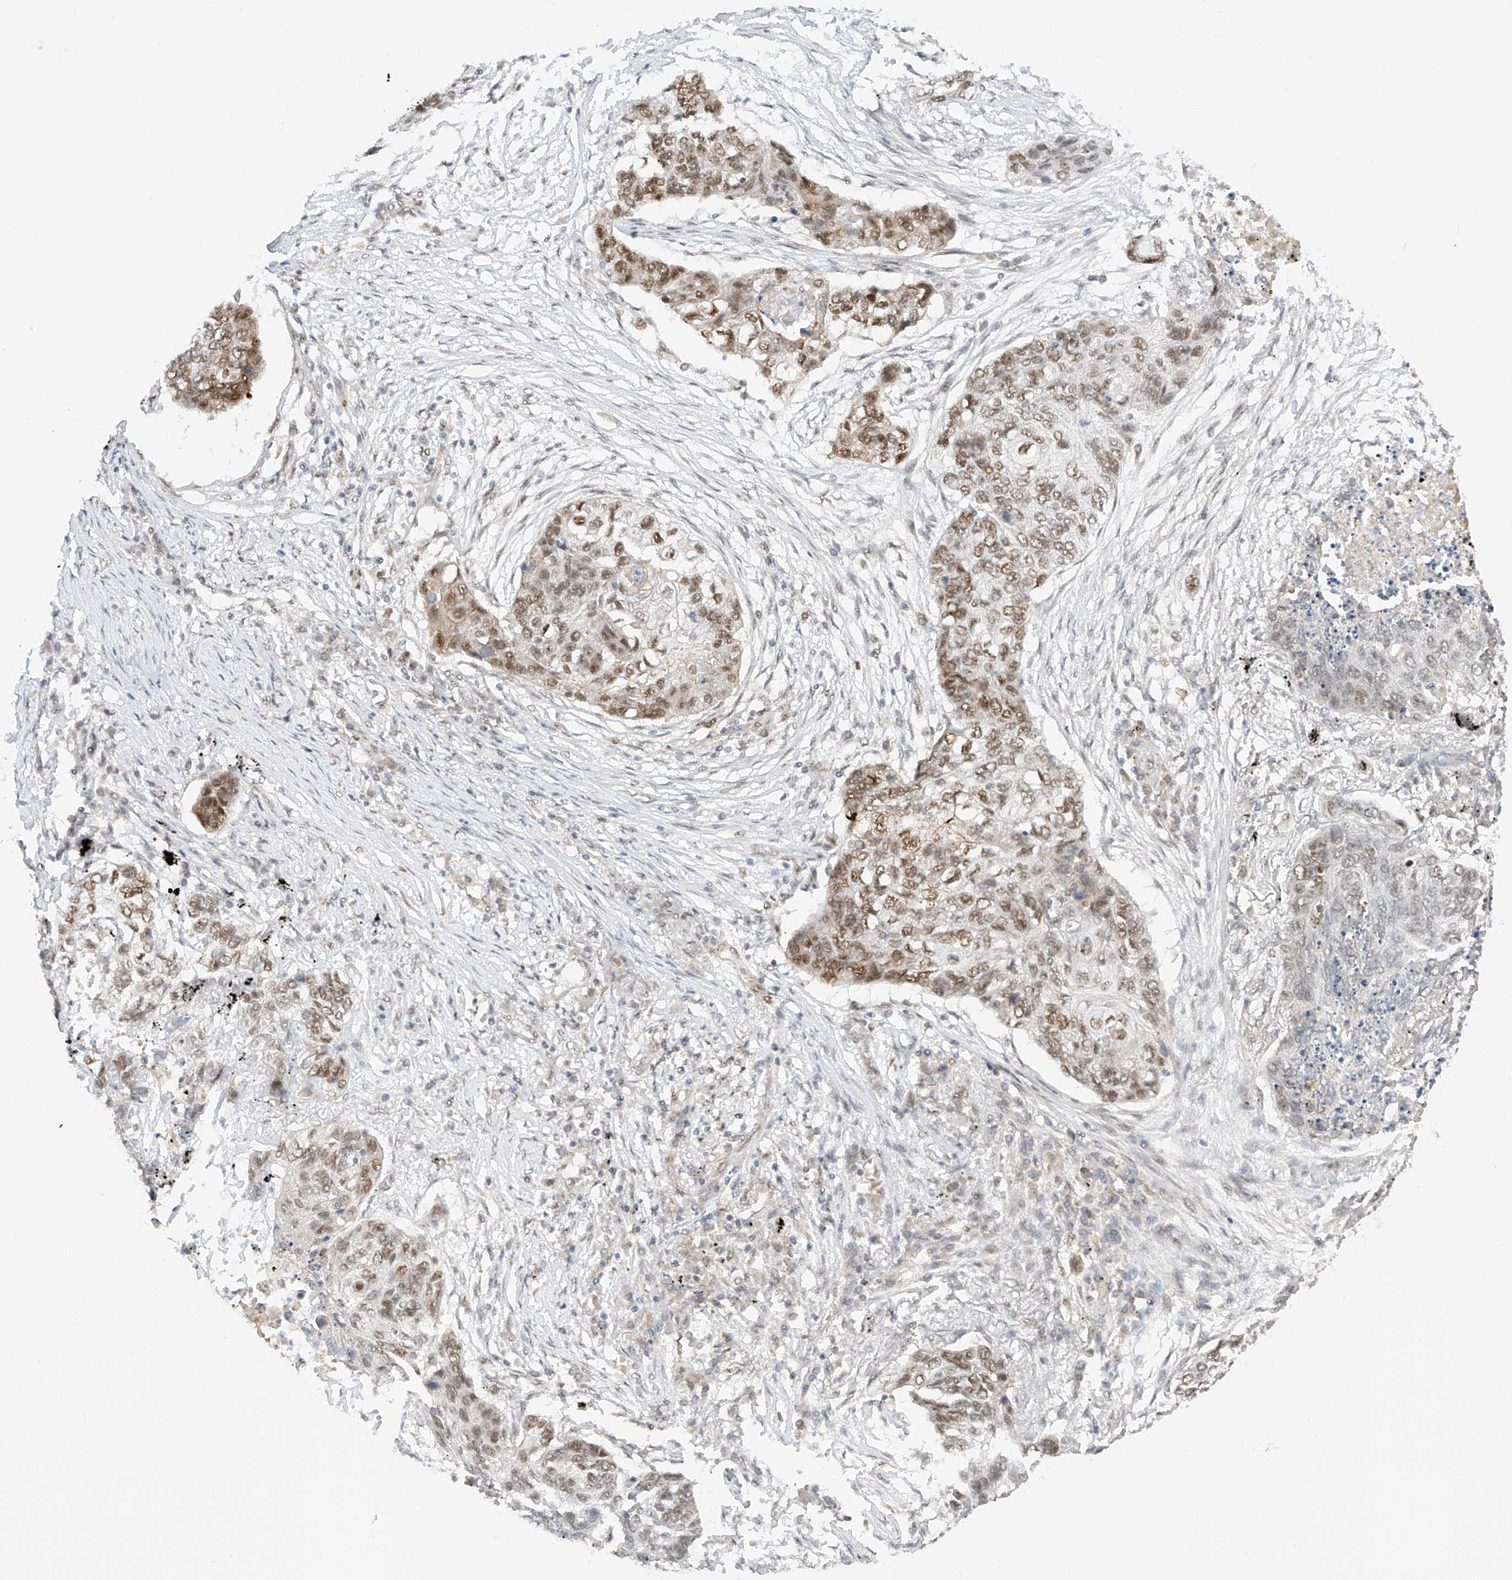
{"staining": {"intensity": "moderate", "quantity": ">75%", "location": "nuclear"}, "tissue": "lung cancer", "cell_type": "Tumor cells", "image_type": "cancer", "snomed": [{"axis": "morphology", "description": "Squamous cell carcinoma, NOS"}, {"axis": "topography", "description": "Lung"}], "caption": "The immunohistochemical stain shows moderate nuclear staining in tumor cells of lung cancer tissue.", "gene": "POGK", "patient": {"sex": "female", "age": 63}}